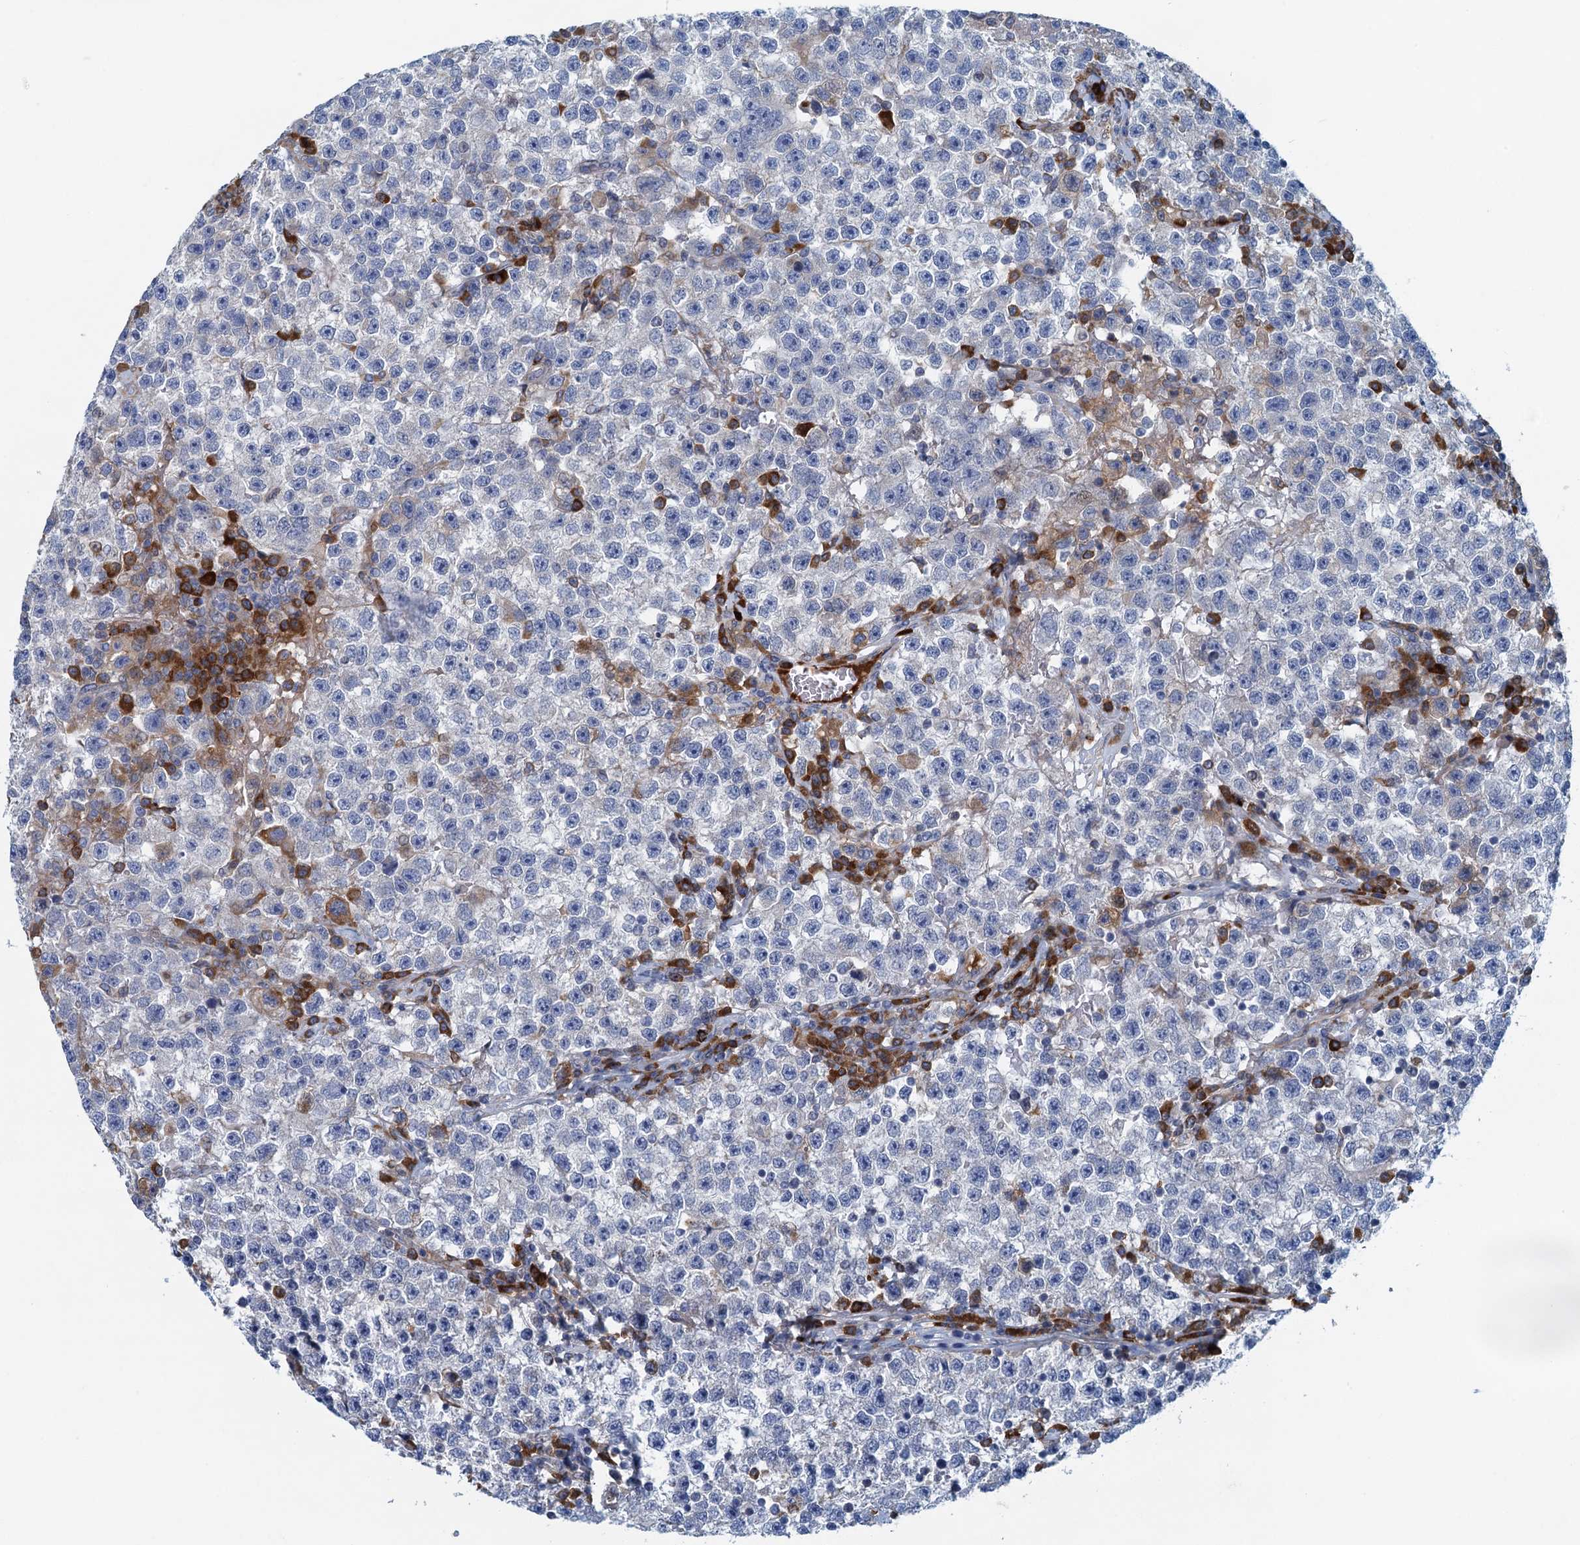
{"staining": {"intensity": "negative", "quantity": "none", "location": "none"}, "tissue": "testis cancer", "cell_type": "Tumor cells", "image_type": "cancer", "snomed": [{"axis": "morphology", "description": "Seminoma, NOS"}, {"axis": "topography", "description": "Testis"}], "caption": "High power microscopy histopathology image of an immunohistochemistry histopathology image of testis seminoma, revealing no significant staining in tumor cells.", "gene": "MYDGF", "patient": {"sex": "male", "age": 22}}